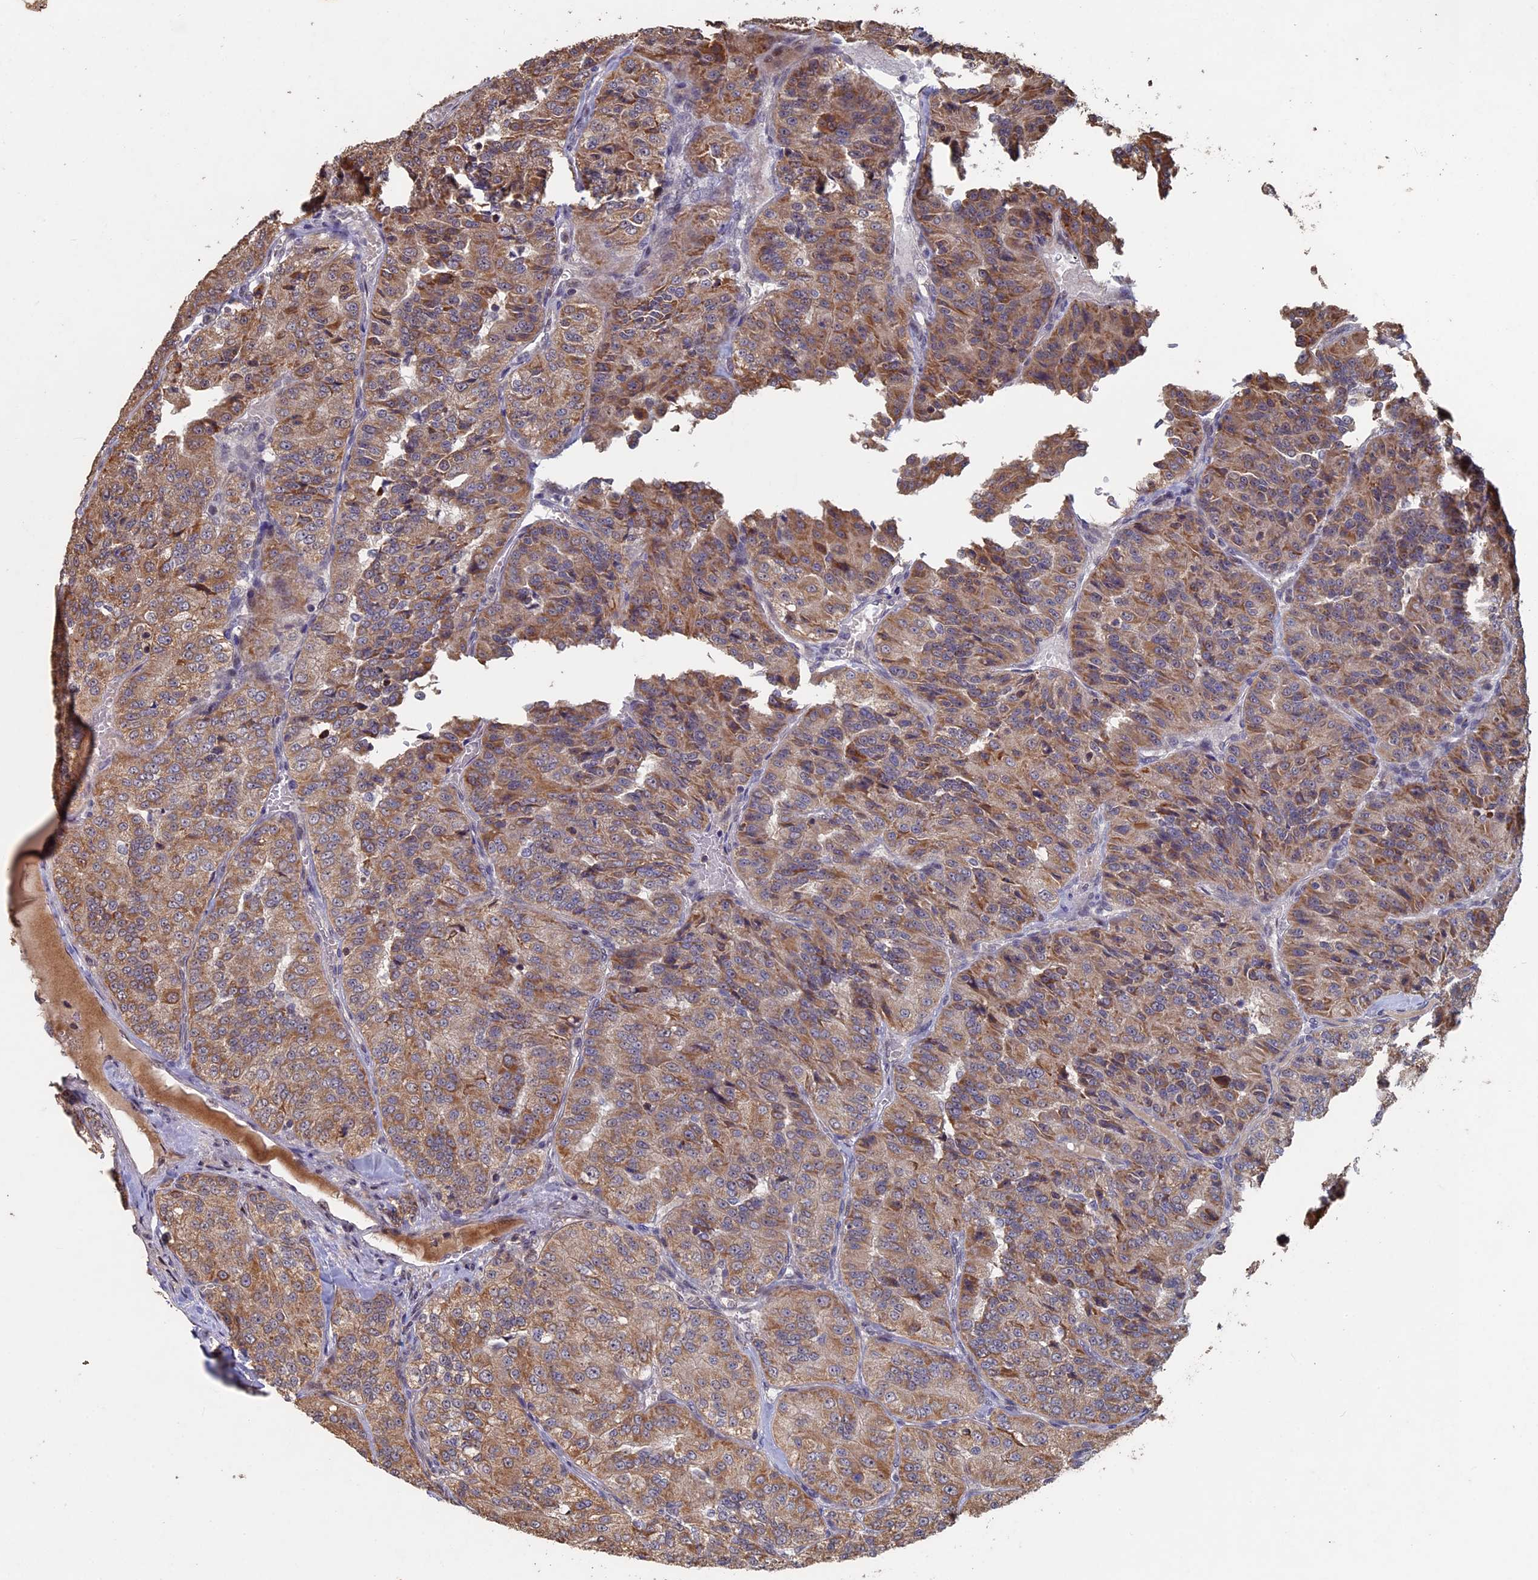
{"staining": {"intensity": "moderate", "quantity": ">75%", "location": "cytoplasmic/membranous"}, "tissue": "renal cancer", "cell_type": "Tumor cells", "image_type": "cancer", "snomed": [{"axis": "morphology", "description": "Adenocarcinoma, NOS"}, {"axis": "topography", "description": "Kidney"}], "caption": "High-magnification brightfield microscopy of renal cancer (adenocarcinoma) stained with DAB (3,3'-diaminobenzidine) (brown) and counterstained with hematoxylin (blue). tumor cells exhibit moderate cytoplasmic/membranous staining is identified in approximately>75% of cells.", "gene": "KIAA1328", "patient": {"sex": "female", "age": 63}}